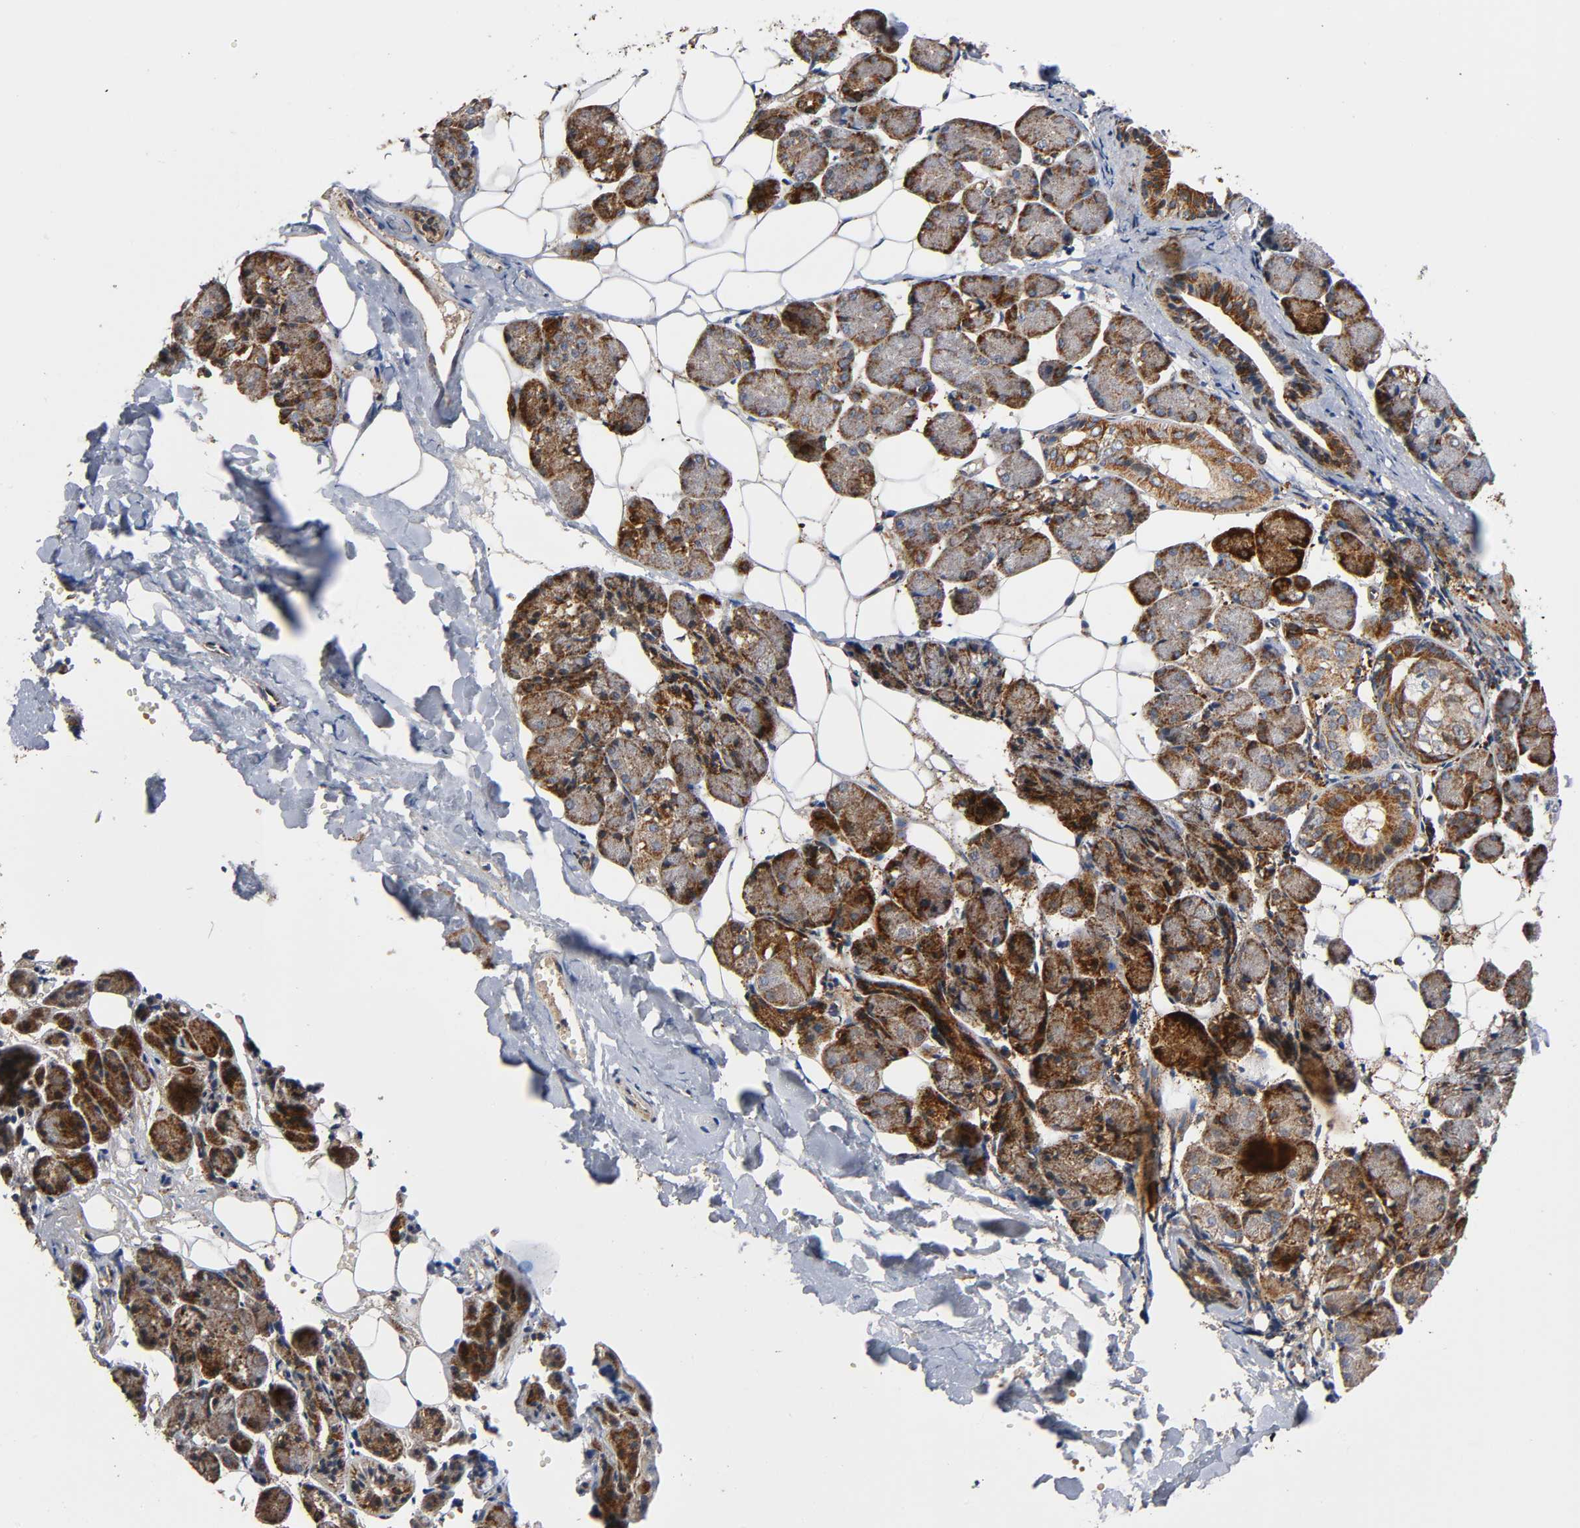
{"staining": {"intensity": "moderate", "quantity": "25%-75%", "location": "cytoplasmic/membranous"}, "tissue": "salivary gland", "cell_type": "Glandular cells", "image_type": "normal", "snomed": [{"axis": "morphology", "description": "Normal tissue, NOS"}, {"axis": "morphology", "description": "Adenoma, NOS"}, {"axis": "topography", "description": "Salivary gland"}], "caption": "High-power microscopy captured an IHC photomicrograph of benign salivary gland, revealing moderate cytoplasmic/membranous staining in about 25%-75% of glandular cells.", "gene": "MAP3K1", "patient": {"sex": "female", "age": 32}}